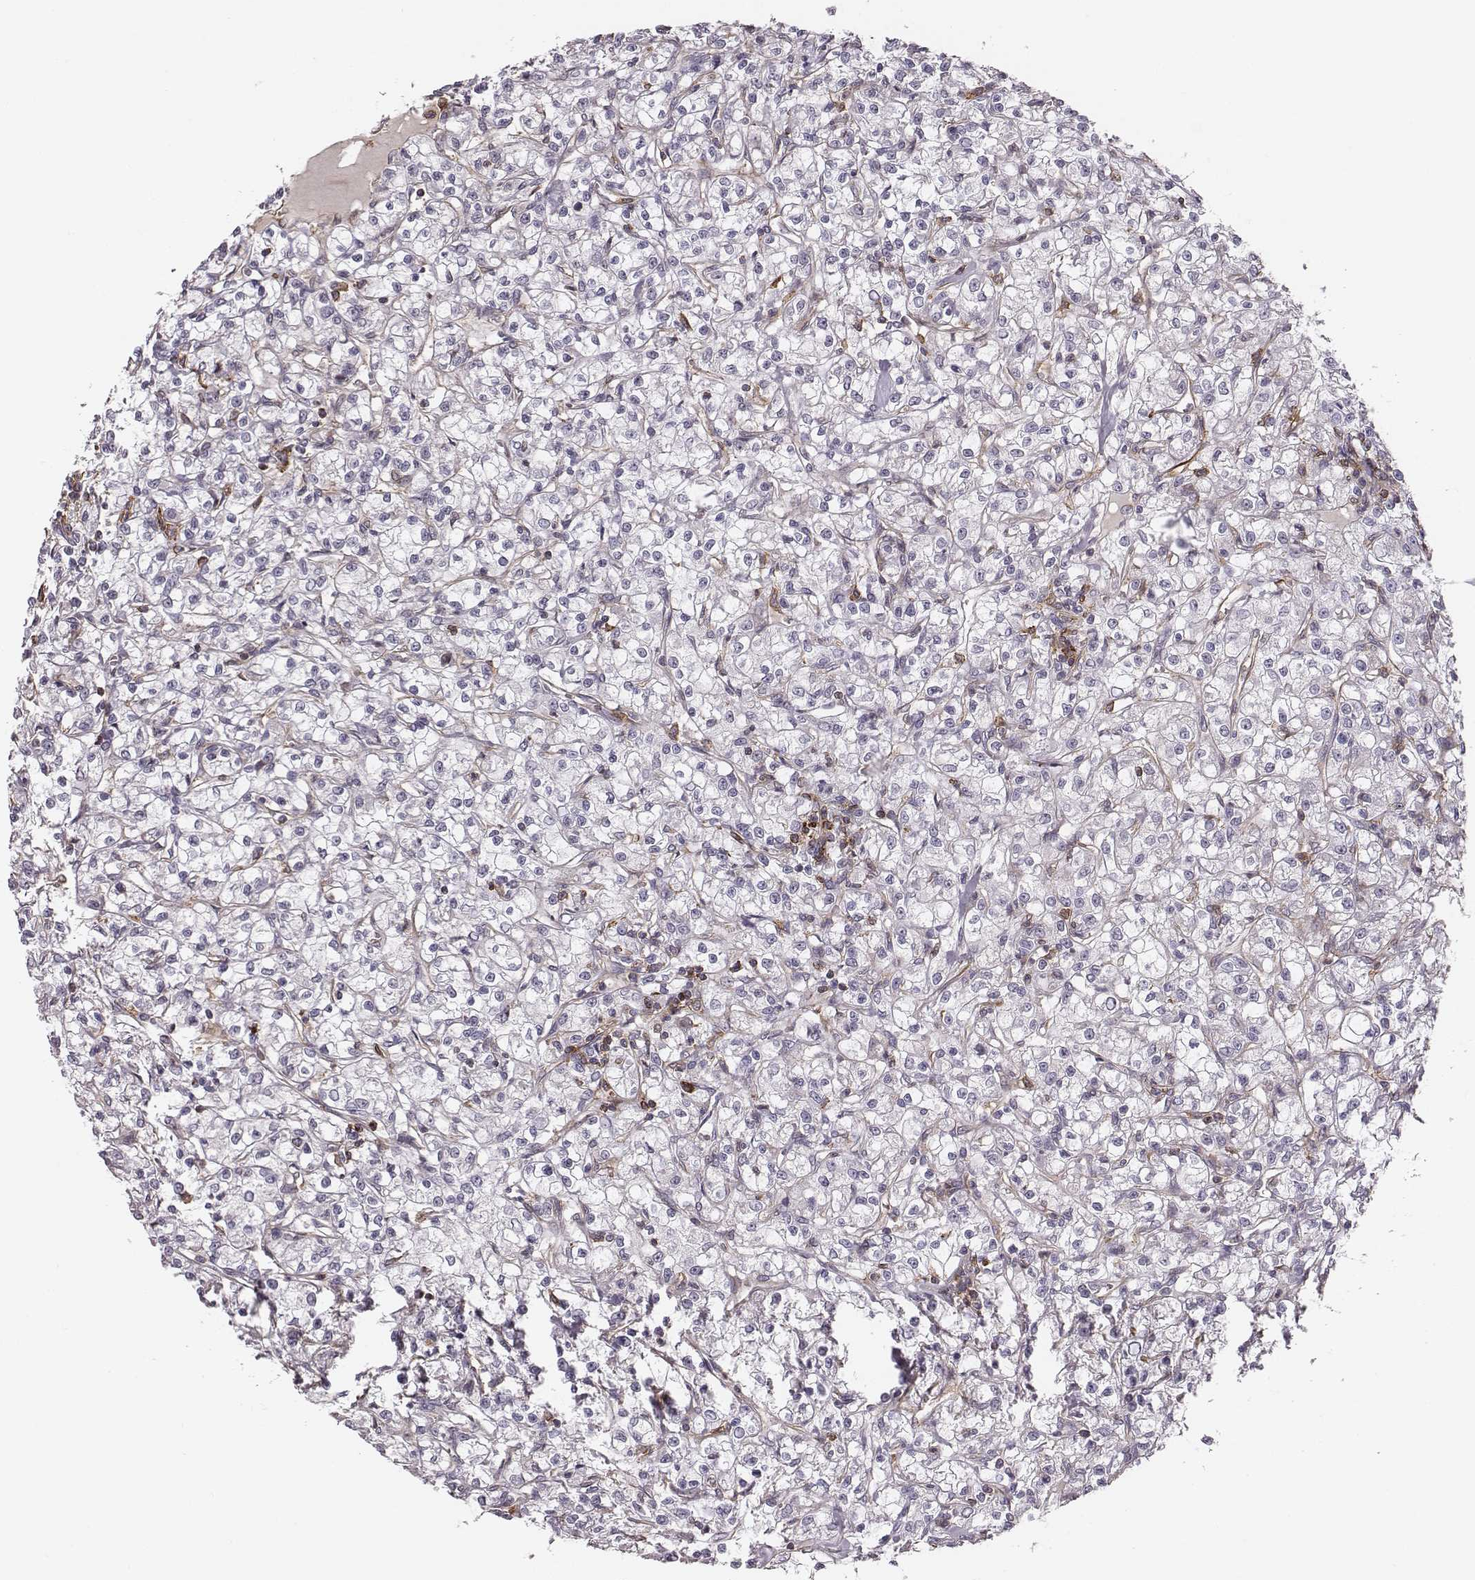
{"staining": {"intensity": "negative", "quantity": "none", "location": "none"}, "tissue": "renal cancer", "cell_type": "Tumor cells", "image_type": "cancer", "snomed": [{"axis": "morphology", "description": "Adenocarcinoma, NOS"}, {"axis": "topography", "description": "Kidney"}], "caption": "Adenocarcinoma (renal) was stained to show a protein in brown. There is no significant expression in tumor cells. (DAB immunohistochemistry (IHC) with hematoxylin counter stain).", "gene": "ZYX", "patient": {"sex": "female", "age": 59}}